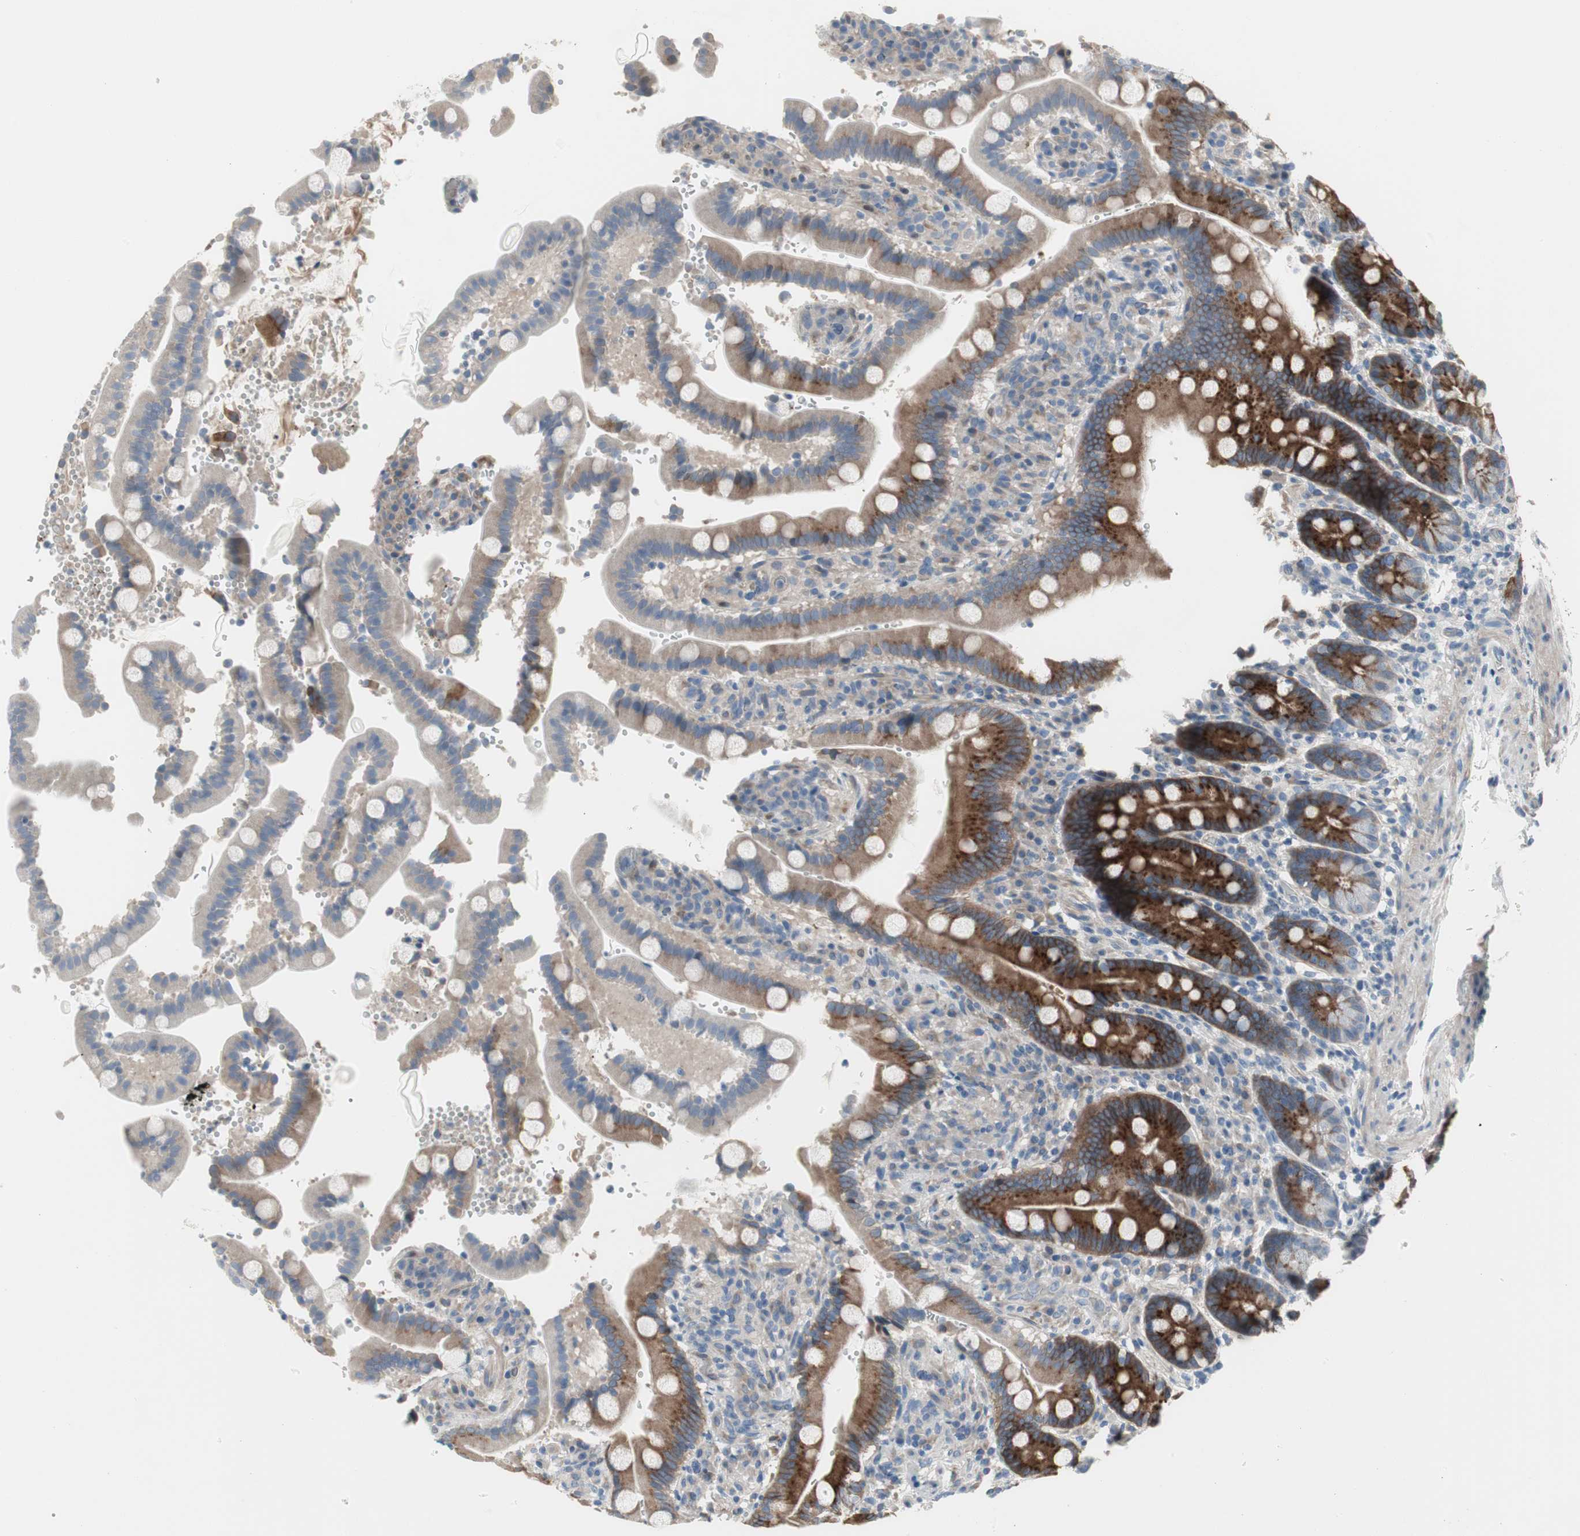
{"staining": {"intensity": "strong", "quantity": "25%-75%", "location": "cytoplasmic/membranous"}, "tissue": "duodenum", "cell_type": "Glandular cells", "image_type": "normal", "snomed": [{"axis": "morphology", "description": "Normal tissue, NOS"}, {"axis": "topography", "description": "Small intestine, NOS"}], "caption": "A brown stain labels strong cytoplasmic/membranous positivity of a protein in glandular cells of unremarkable duodenum. (Stains: DAB (3,3'-diaminobenzidine) in brown, nuclei in blue, Microscopy: brightfield microscopy at high magnification).", "gene": "PIGR", "patient": {"sex": "female", "age": 71}}